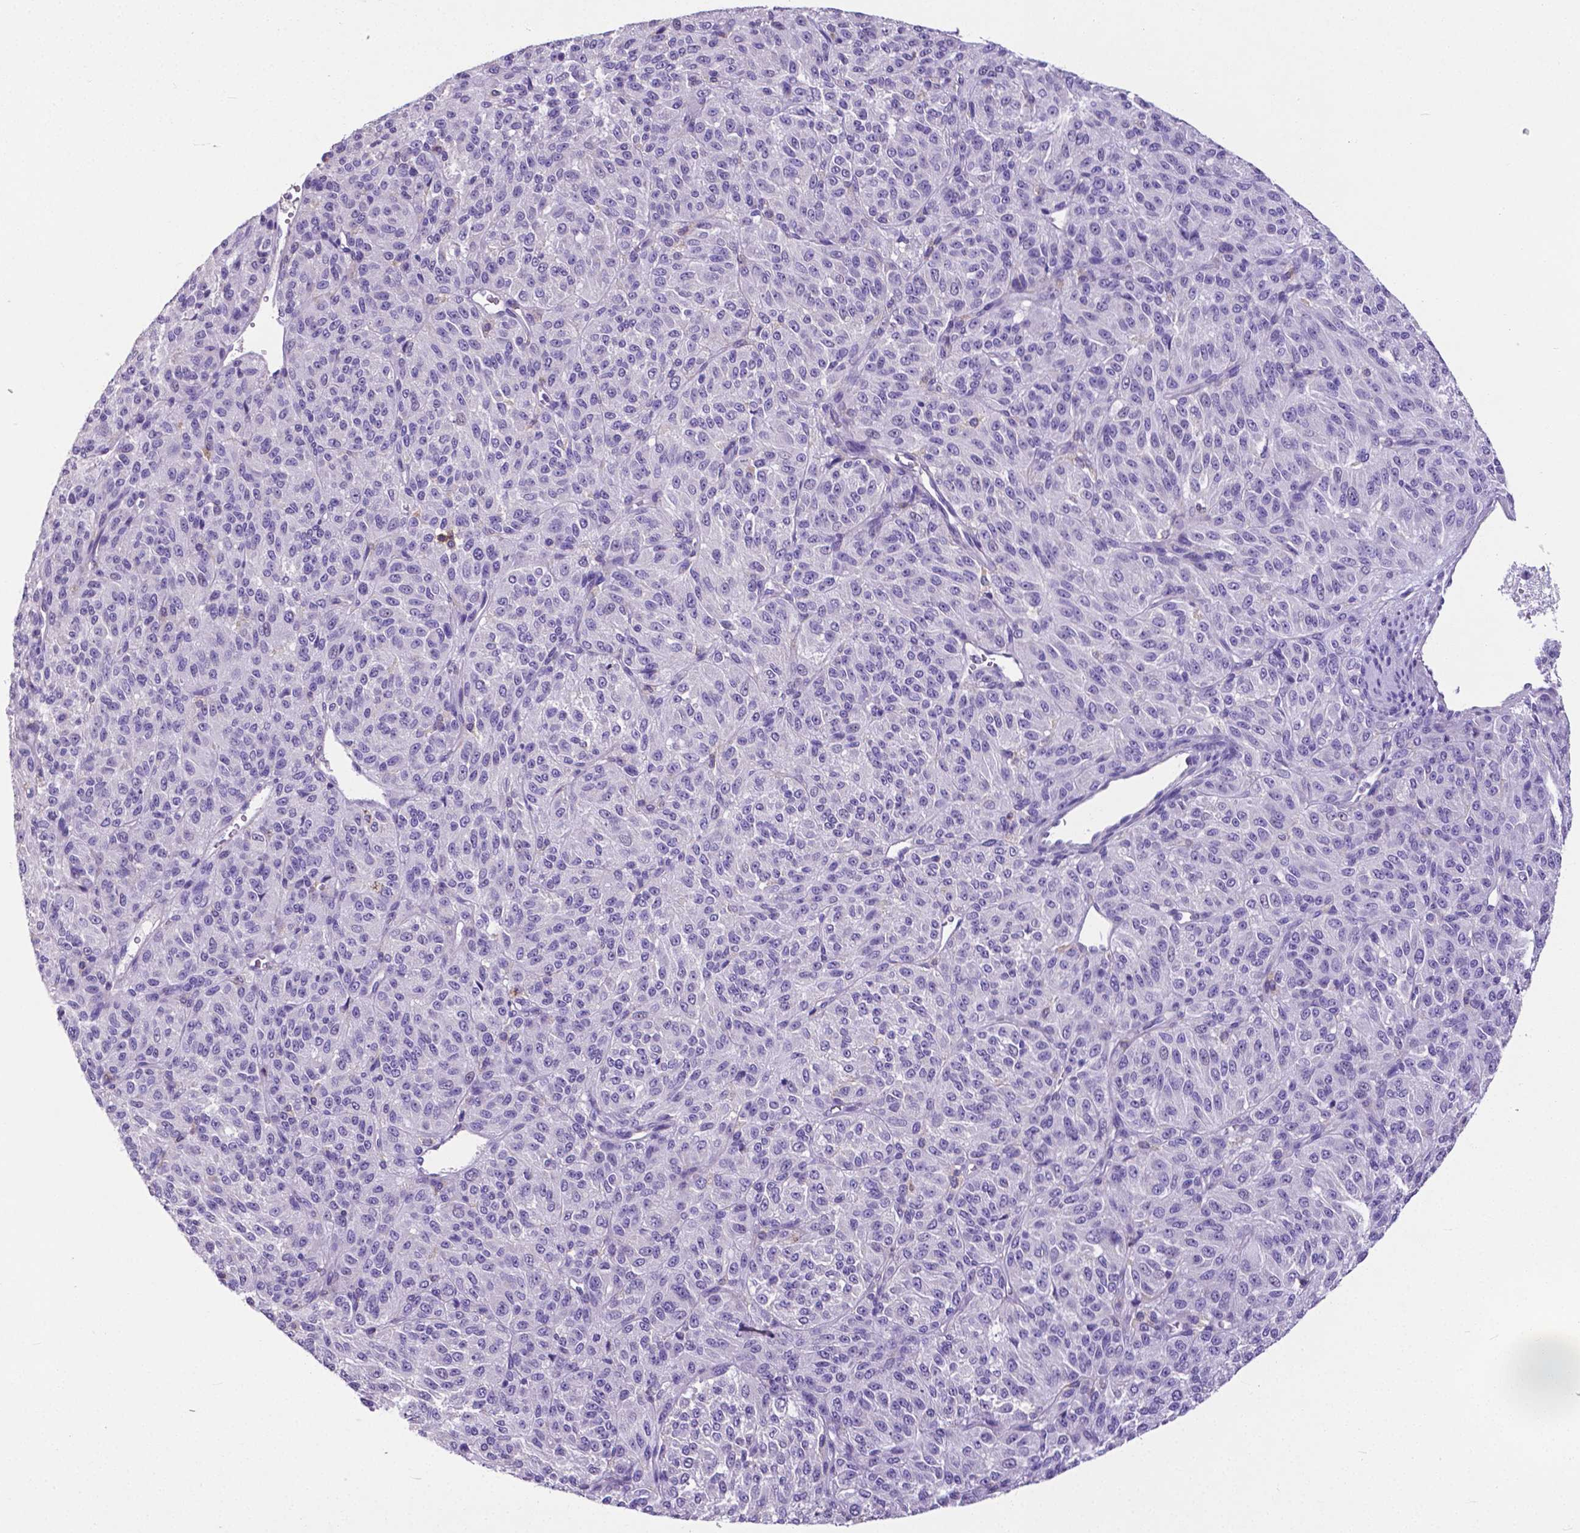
{"staining": {"intensity": "negative", "quantity": "none", "location": "none"}, "tissue": "melanoma", "cell_type": "Tumor cells", "image_type": "cancer", "snomed": [{"axis": "morphology", "description": "Malignant melanoma, Metastatic site"}, {"axis": "topography", "description": "Brain"}], "caption": "An IHC histopathology image of malignant melanoma (metastatic site) is shown. There is no staining in tumor cells of malignant melanoma (metastatic site).", "gene": "CD4", "patient": {"sex": "female", "age": 56}}